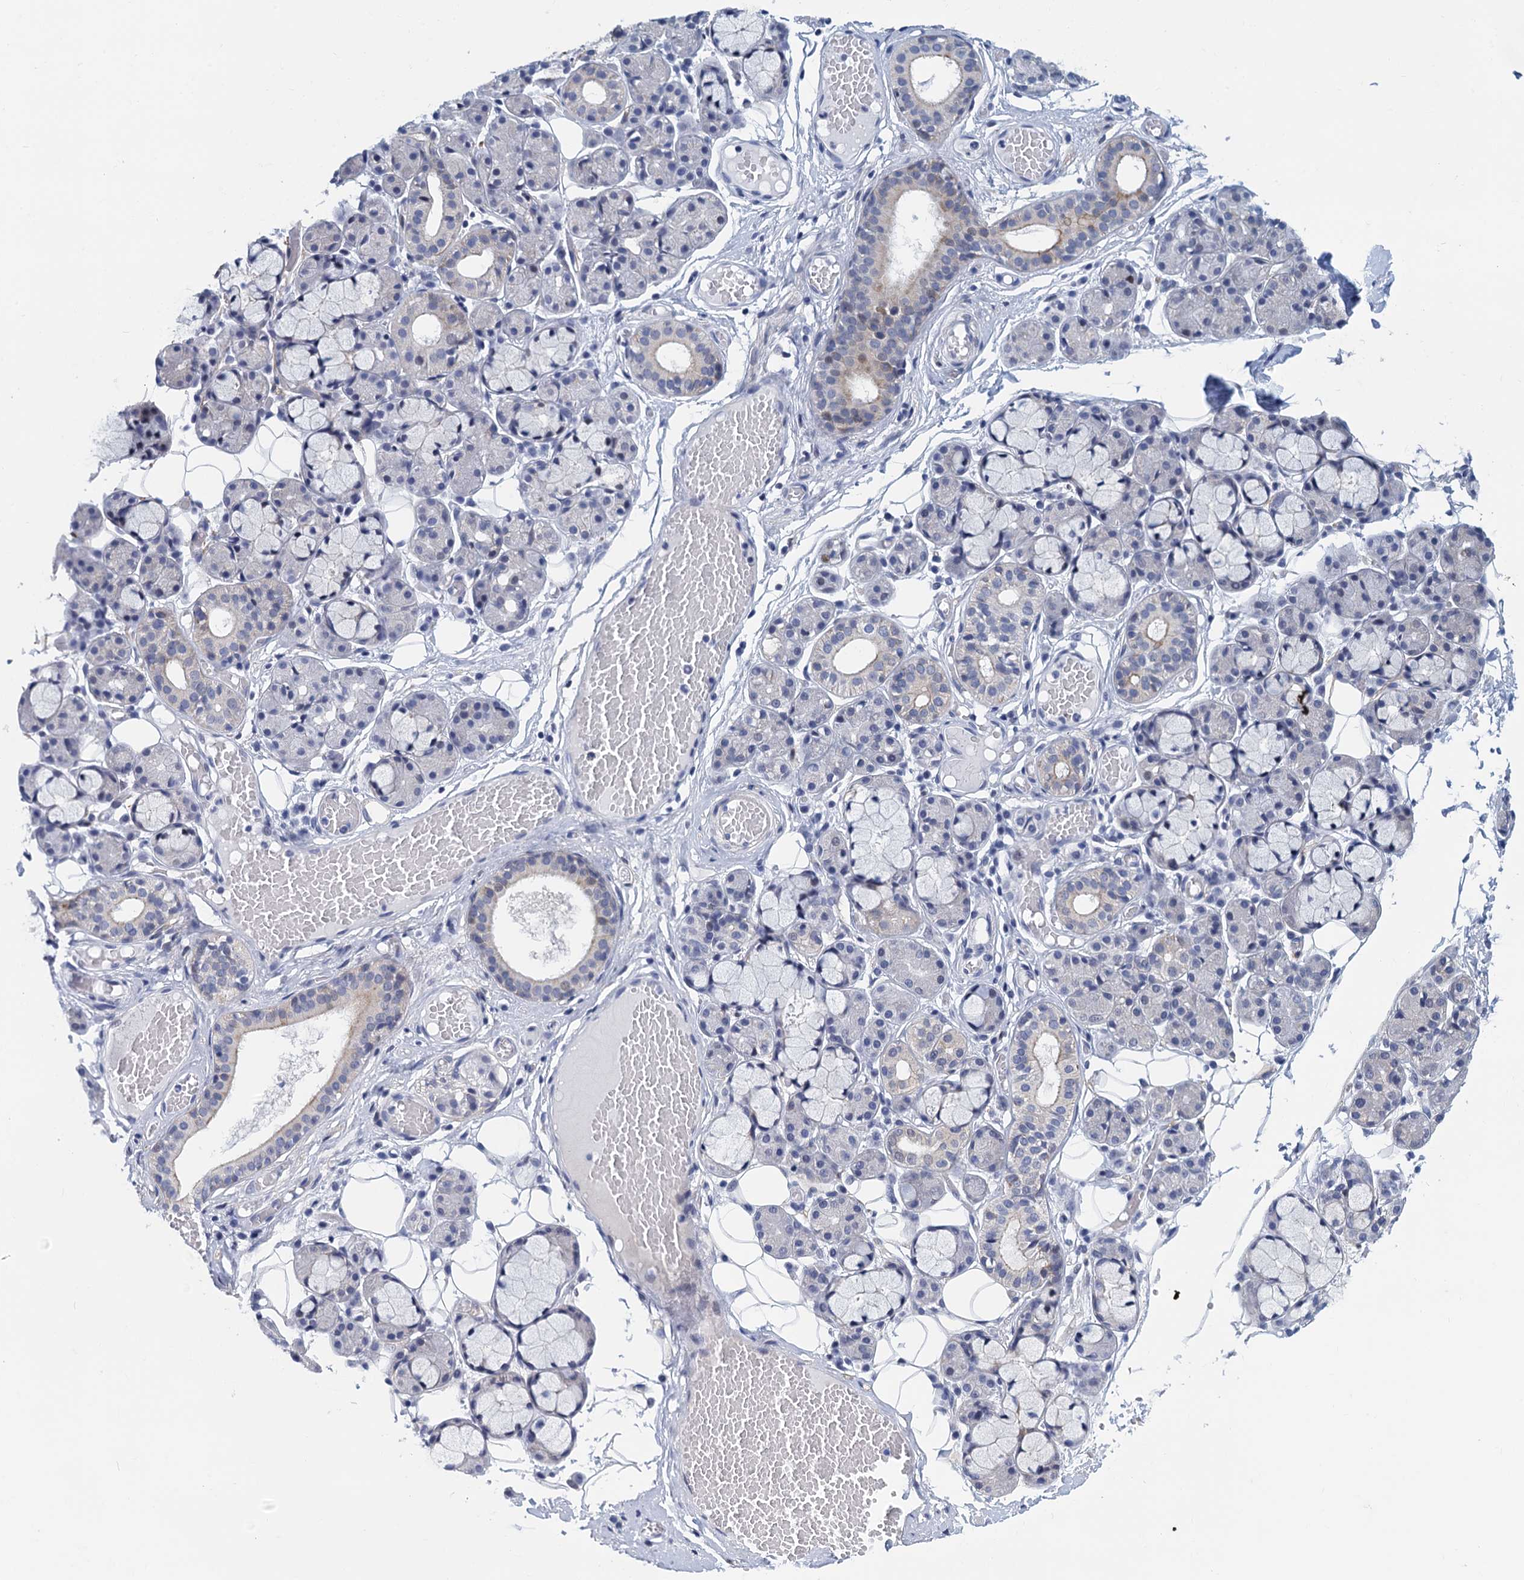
{"staining": {"intensity": "weak", "quantity": "<25%", "location": "cytoplasmic/membranous"}, "tissue": "salivary gland", "cell_type": "Glandular cells", "image_type": "normal", "snomed": [{"axis": "morphology", "description": "Normal tissue, NOS"}, {"axis": "topography", "description": "Salivary gland"}], "caption": "DAB immunohistochemical staining of normal salivary gland shows no significant expression in glandular cells. (Immunohistochemistry (ihc), brightfield microscopy, high magnification).", "gene": "GINS3", "patient": {"sex": "male", "age": 63}}